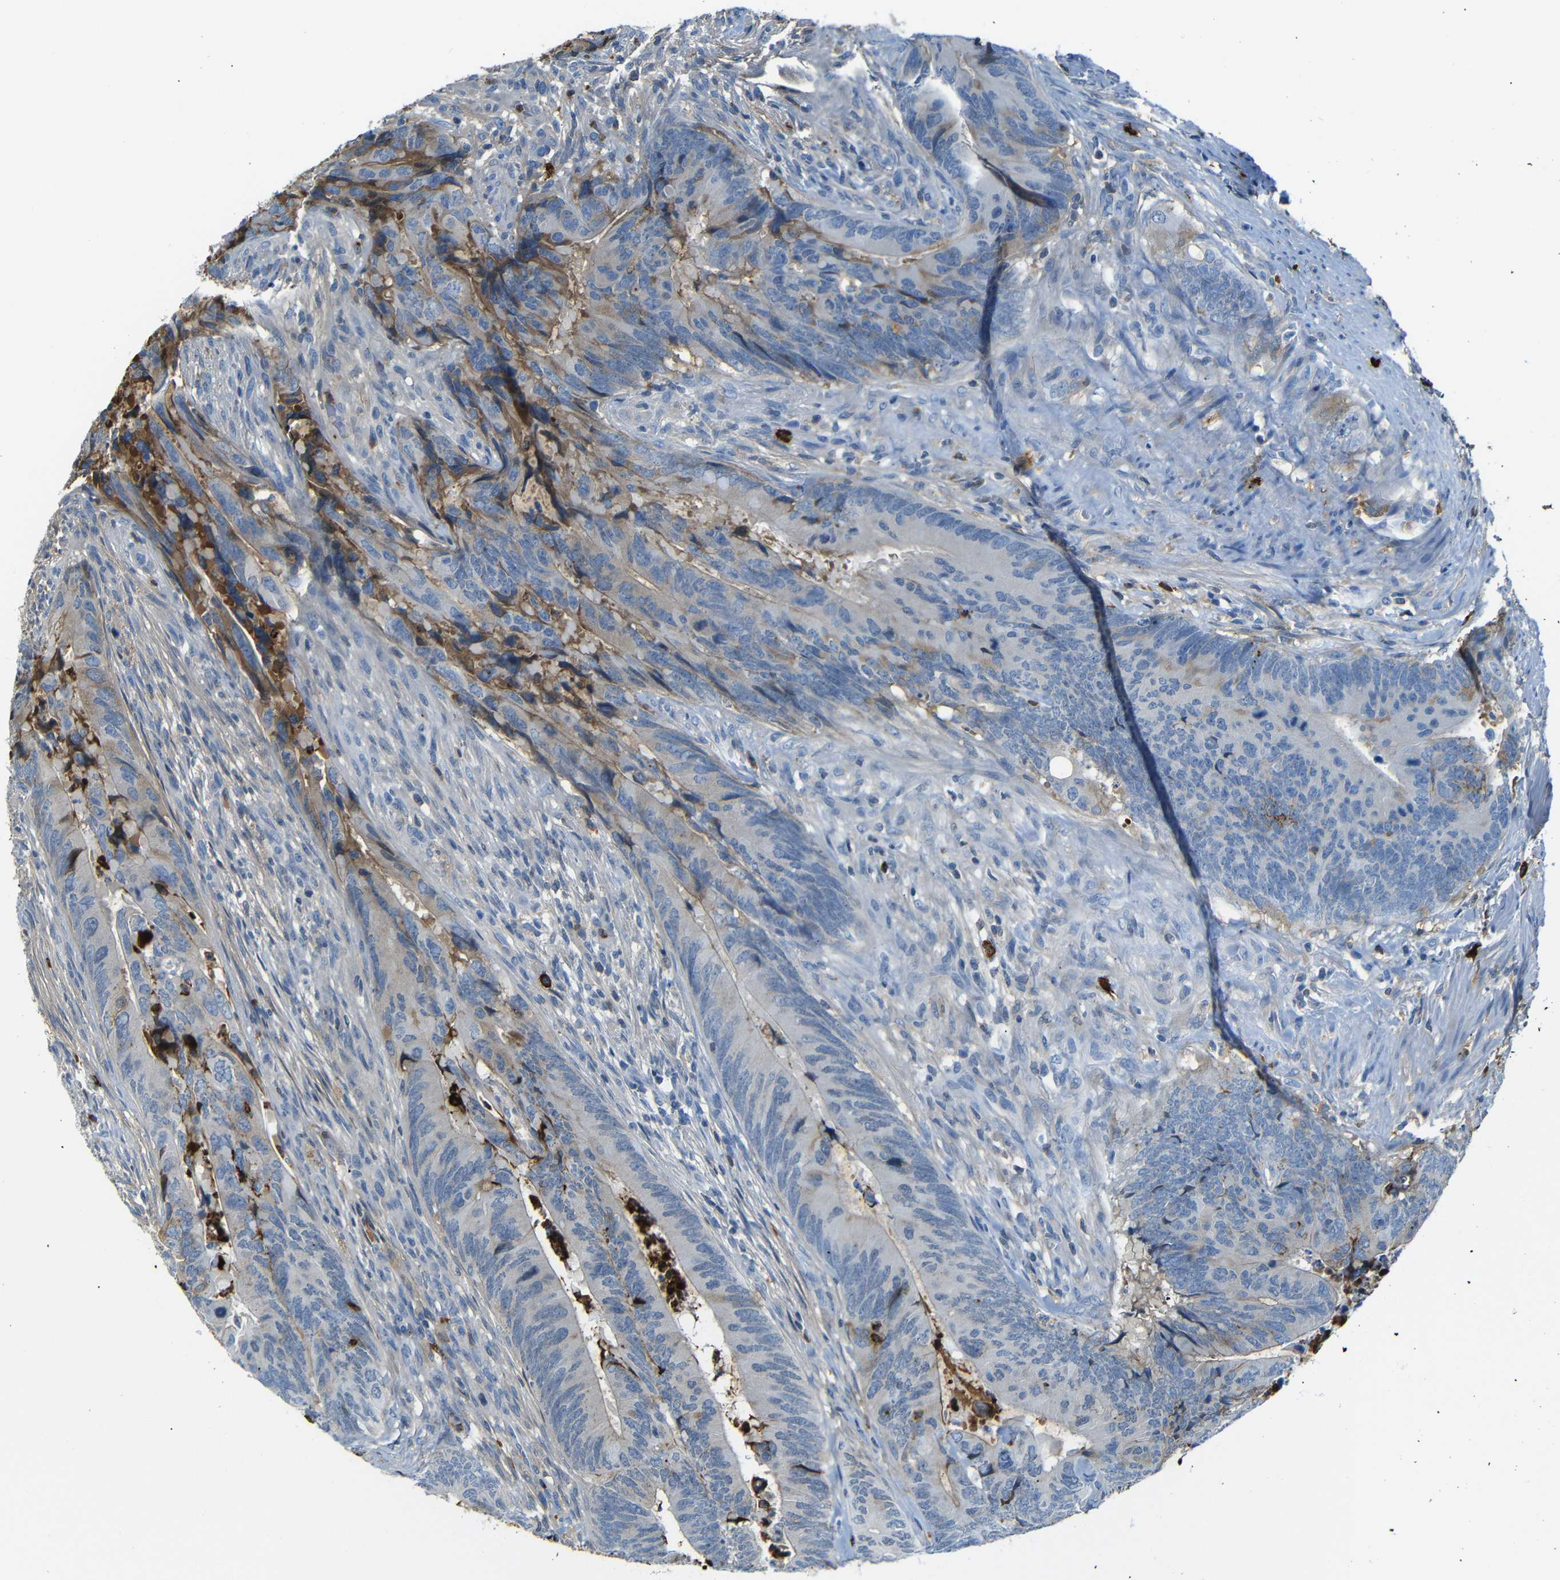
{"staining": {"intensity": "moderate", "quantity": "25%-75%", "location": "cytoplasmic/membranous"}, "tissue": "colorectal cancer", "cell_type": "Tumor cells", "image_type": "cancer", "snomed": [{"axis": "morphology", "description": "Normal tissue, NOS"}, {"axis": "morphology", "description": "Adenocarcinoma, NOS"}, {"axis": "topography", "description": "Colon"}], "caption": "Colorectal adenocarcinoma tissue demonstrates moderate cytoplasmic/membranous expression in approximately 25%-75% of tumor cells, visualized by immunohistochemistry.", "gene": "SERPINA1", "patient": {"sex": "male", "age": 56}}